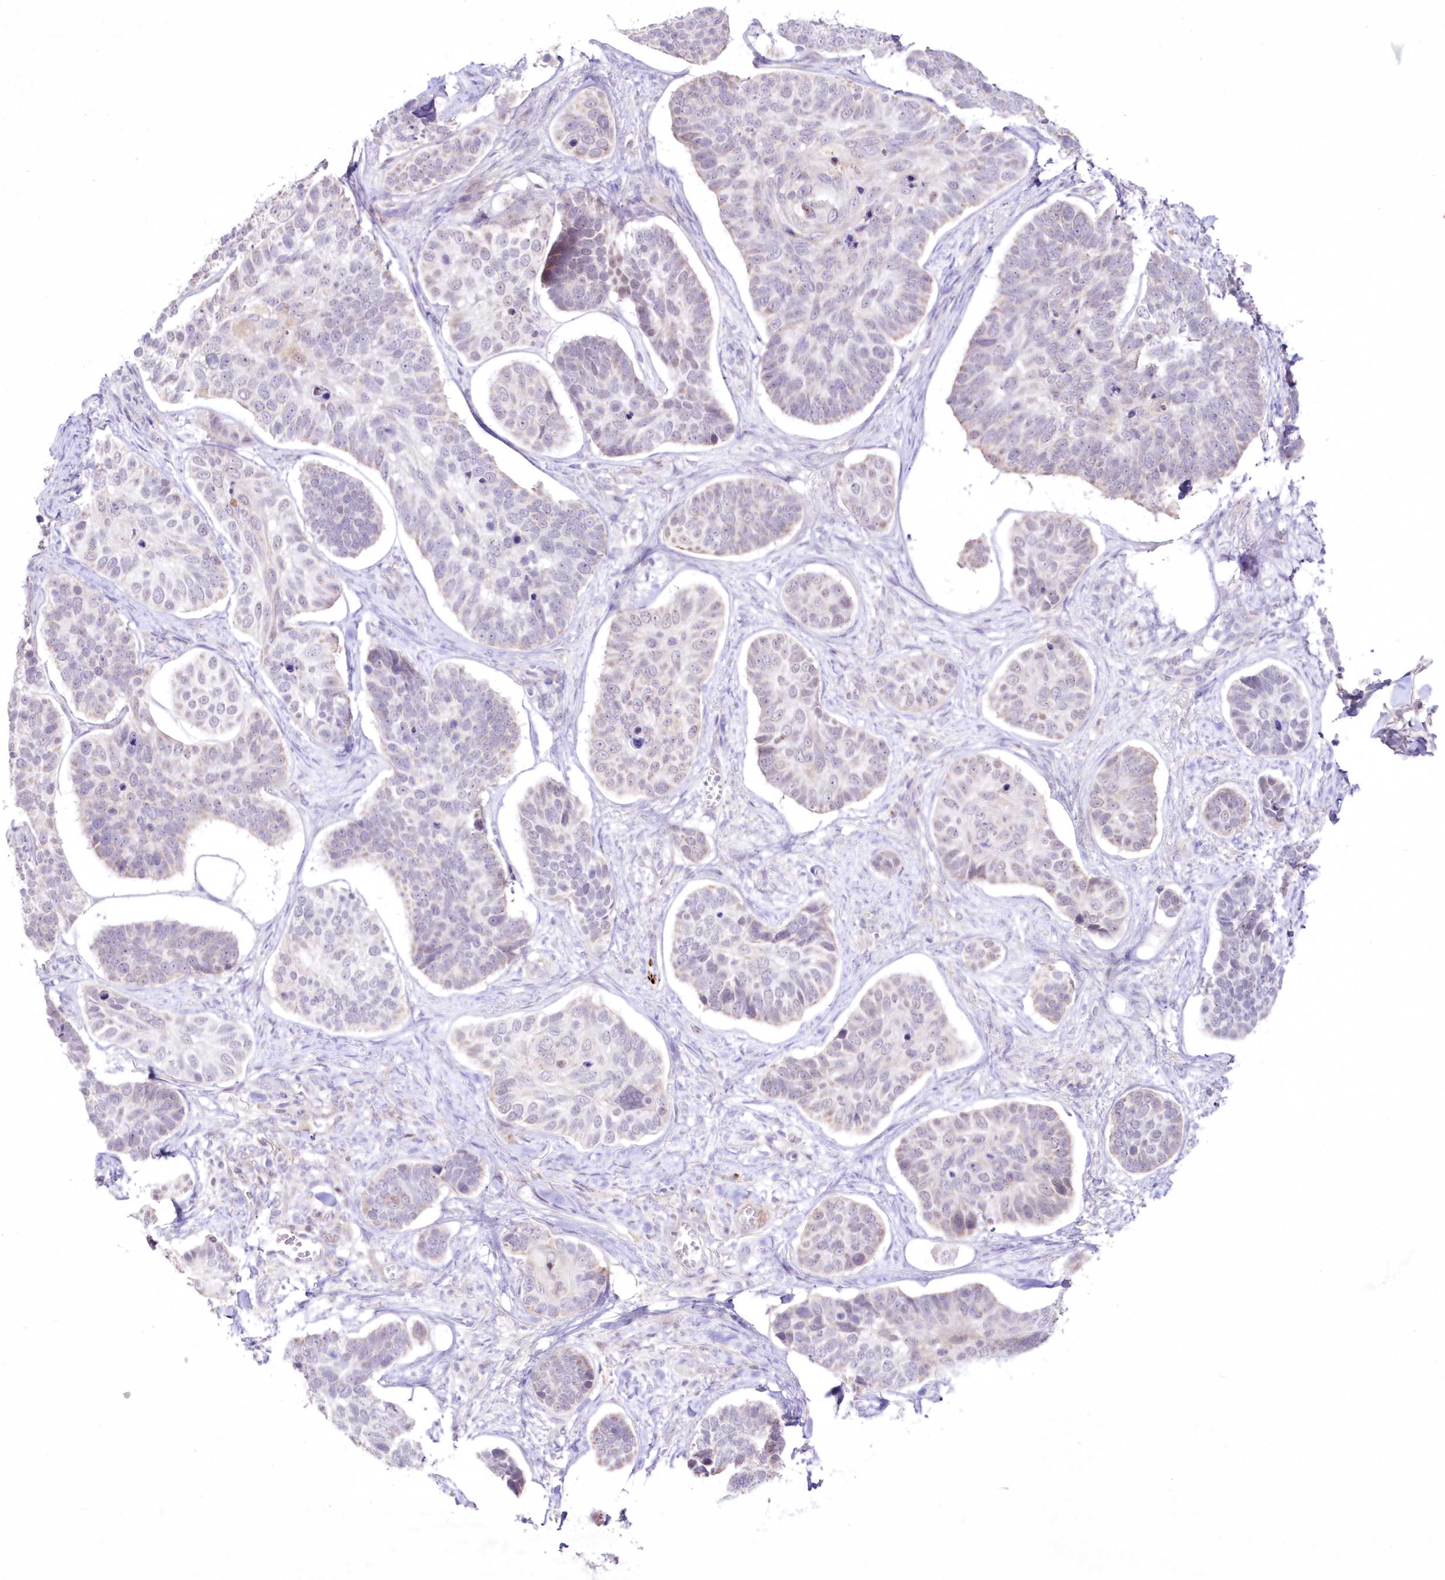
{"staining": {"intensity": "weak", "quantity": "<25%", "location": "cytoplasmic/membranous"}, "tissue": "skin cancer", "cell_type": "Tumor cells", "image_type": "cancer", "snomed": [{"axis": "morphology", "description": "Basal cell carcinoma"}, {"axis": "topography", "description": "Skin"}], "caption": "Protein analysis of basal cell carcinoma (skin) exhibits no significant positivity in tumor cells.", "gene": "NEU4", "patient": {"sex": "male", "age": 62}}